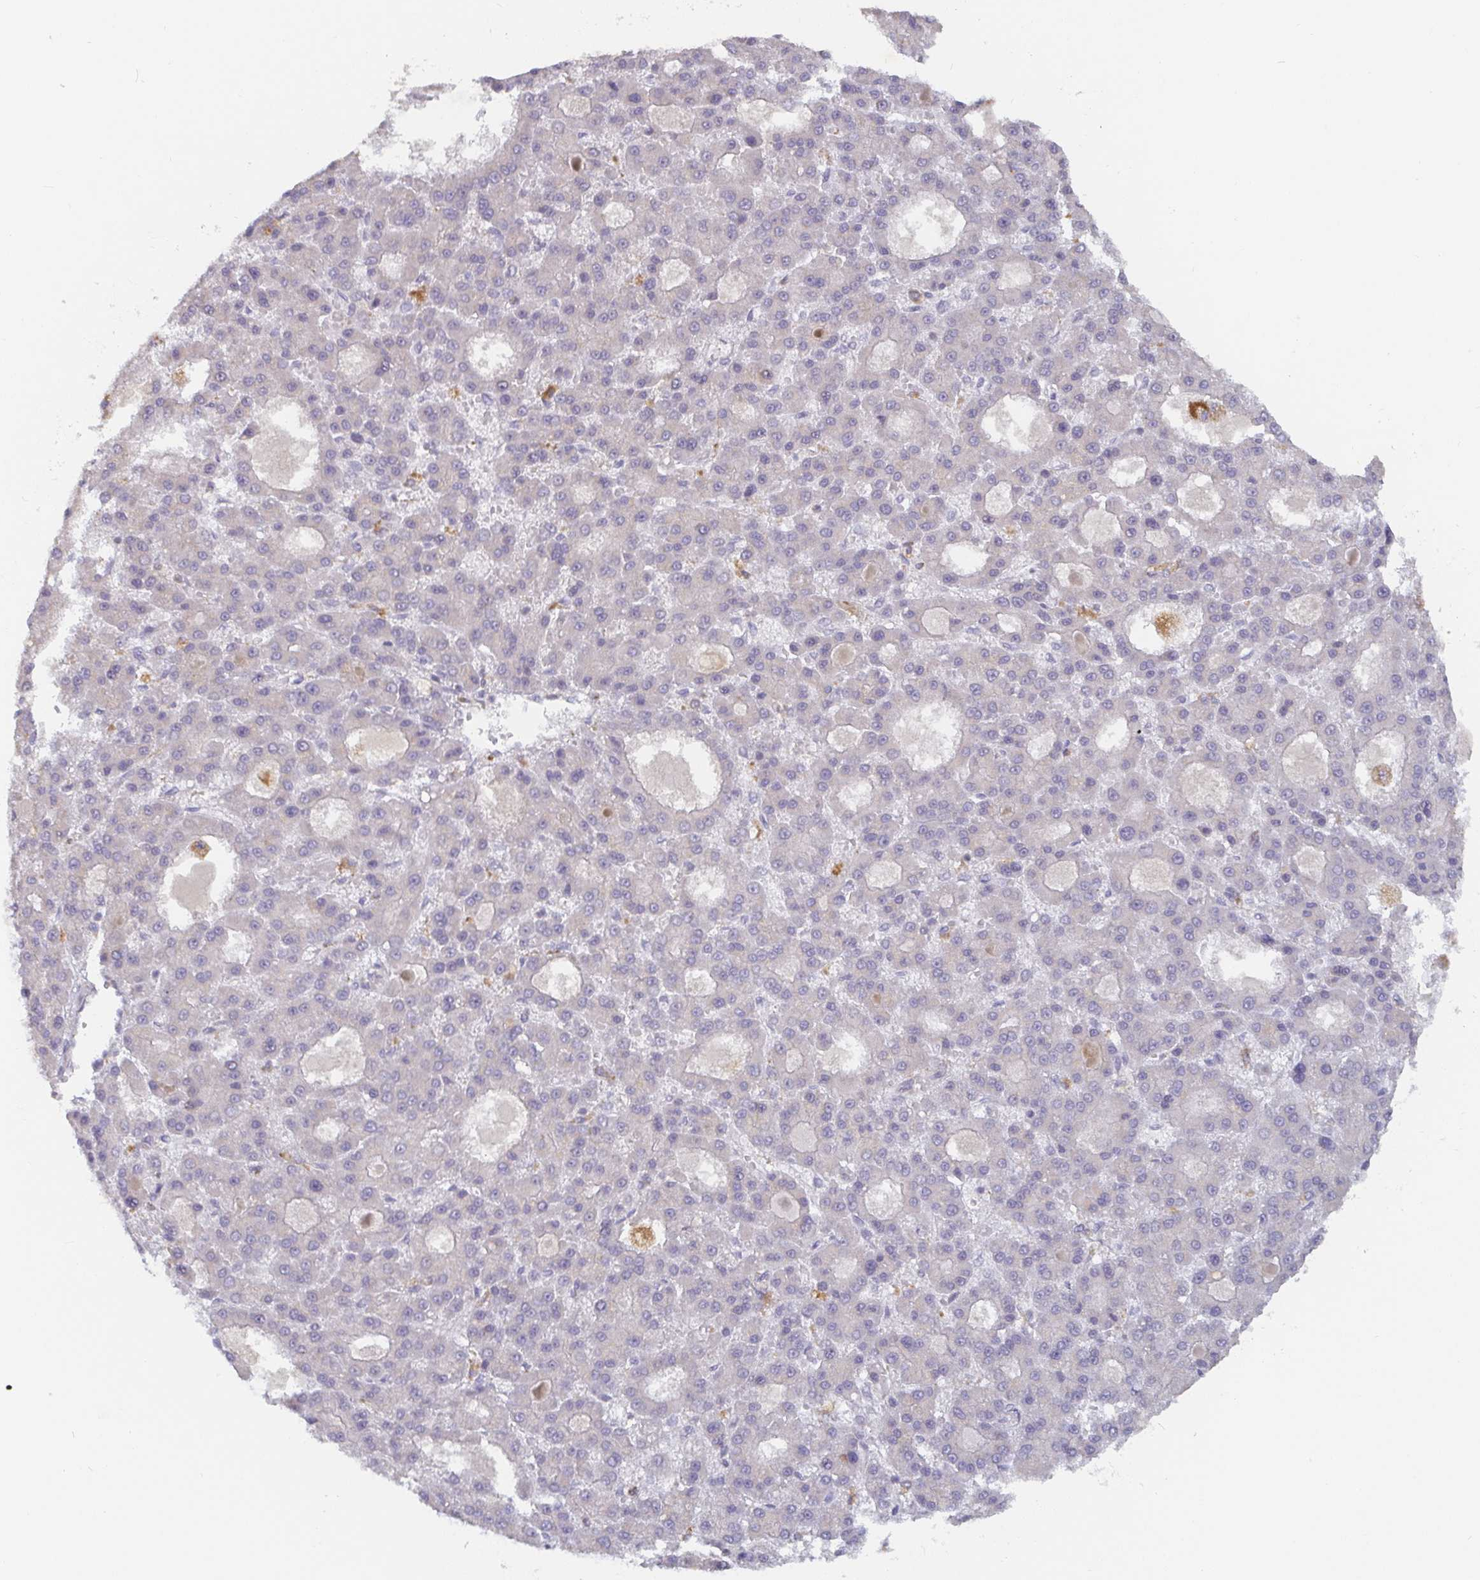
{"staining": {"intensity": "negative", "quantity": "none", "location": "none"}, "tissue": "liver cancer", "cell_type": "Tumor cells", "image_type": "cancer", "snomed": [{"axis": "morphology", "description": "Carcinoma, Hepatocellular, NOS"}, {"axis": "topography", "description": "Liver"}], "caption": "Tumor cells are negative for brown protein staining in liver cancer (hepatocellular carcinoma). Brightfield microscopy of immunohistochemistry stained with DAB (brown) and hematoxylin (blue), captured at high magnification.", "gene": "CDH18", "patient": {"sex": "male", "age": 70}}